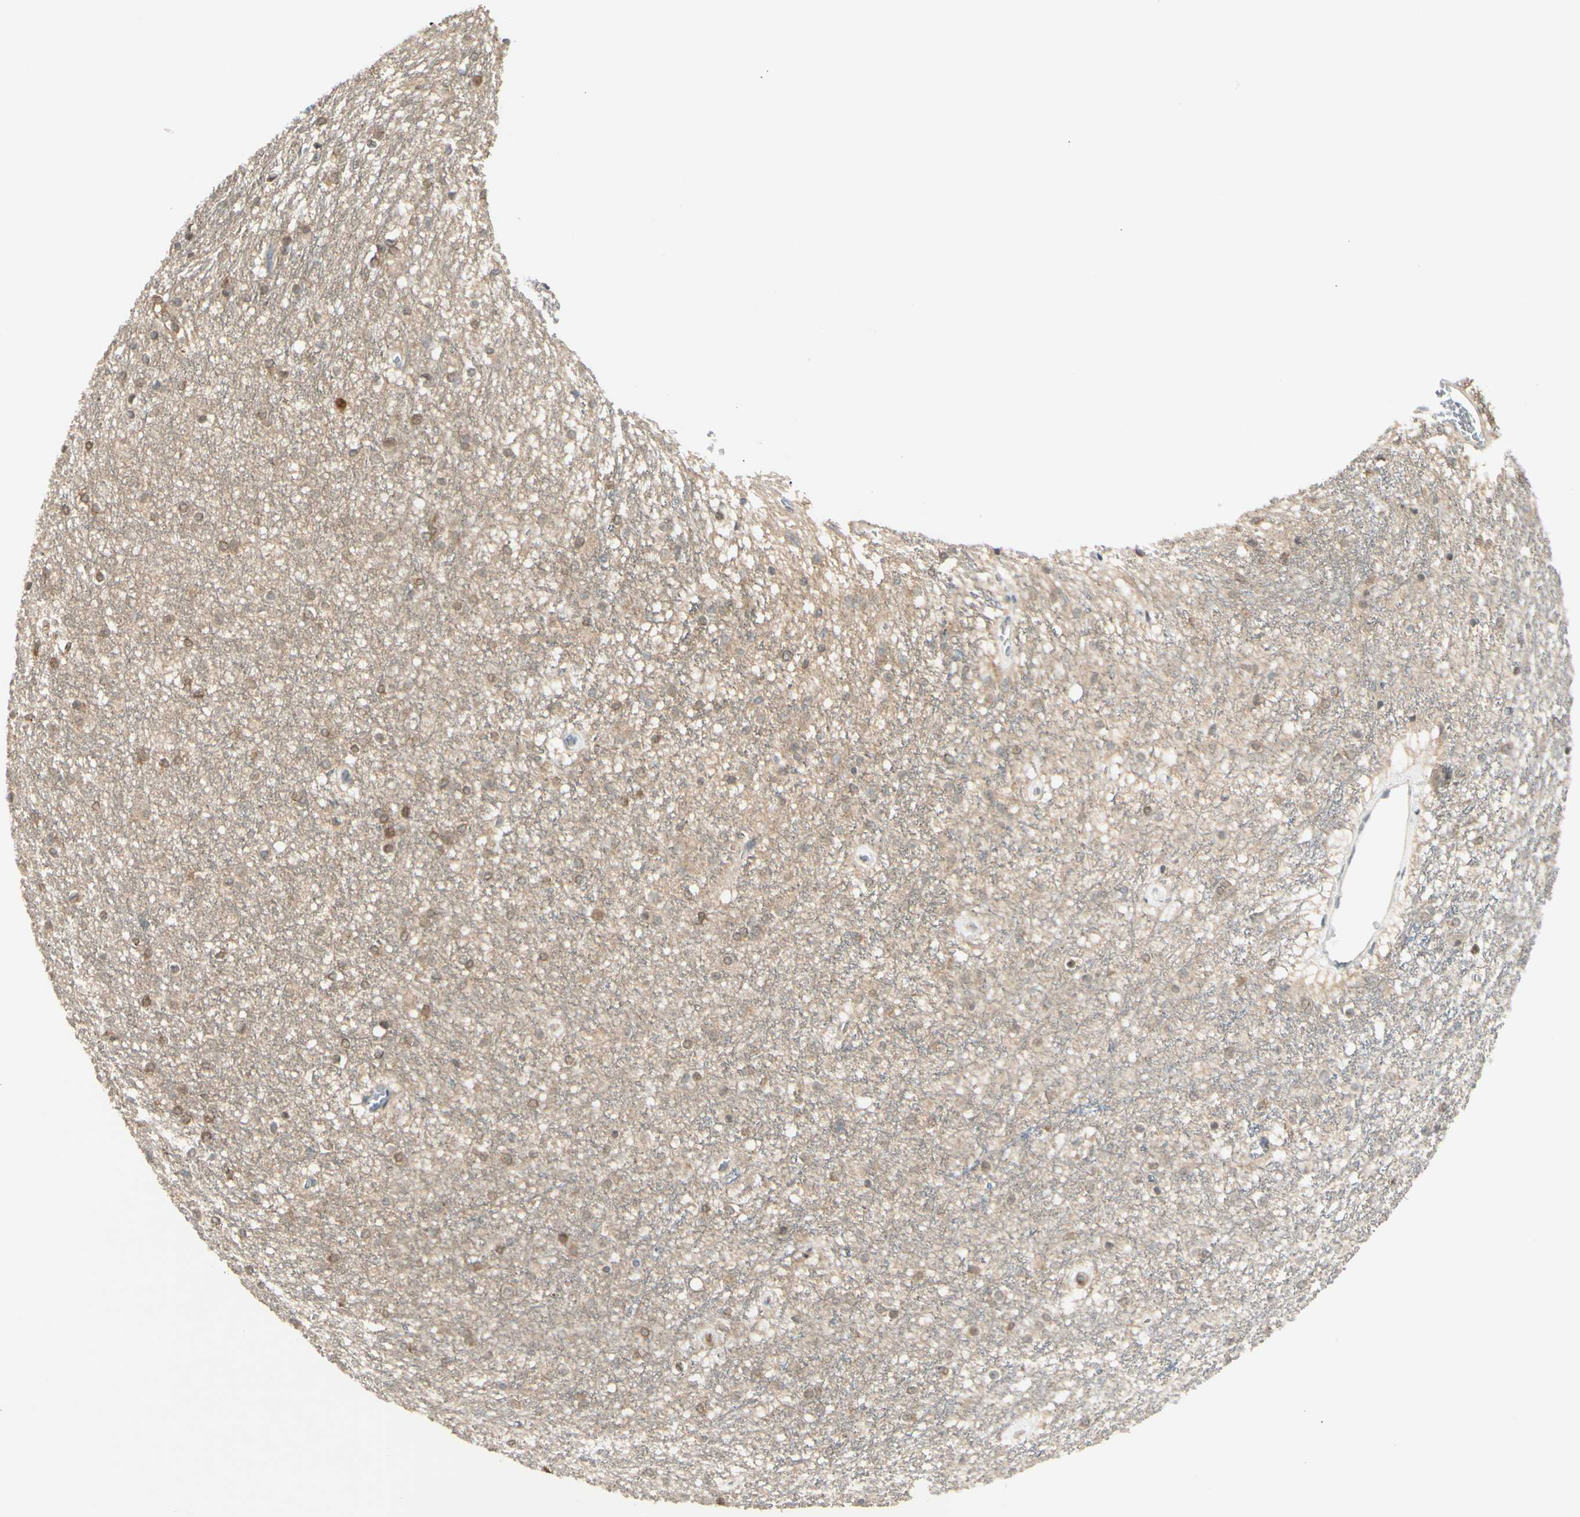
{"staining": {"intensity": "moderate", "quantity": "25%-75%", "location": "cytoplasmic/membranous,nuclear"}, "tissue": "caudate", "cell_type": "Glial cells", "image_type": "normal", "snomed": [{"axis": "morphology", "description": "Normal tissue, NOS"}, {"axis": "topography", "description": "Lateral ventricle wall"}], "caption": "Immunohistochemical staining of benign caudate demonstrates moderate cytoplasmic/membranous,nuclear protein positivity in about 25%-75% of glial cells.", "gene": "FGF10", "patient": {"sex": "female", "age": 19}}